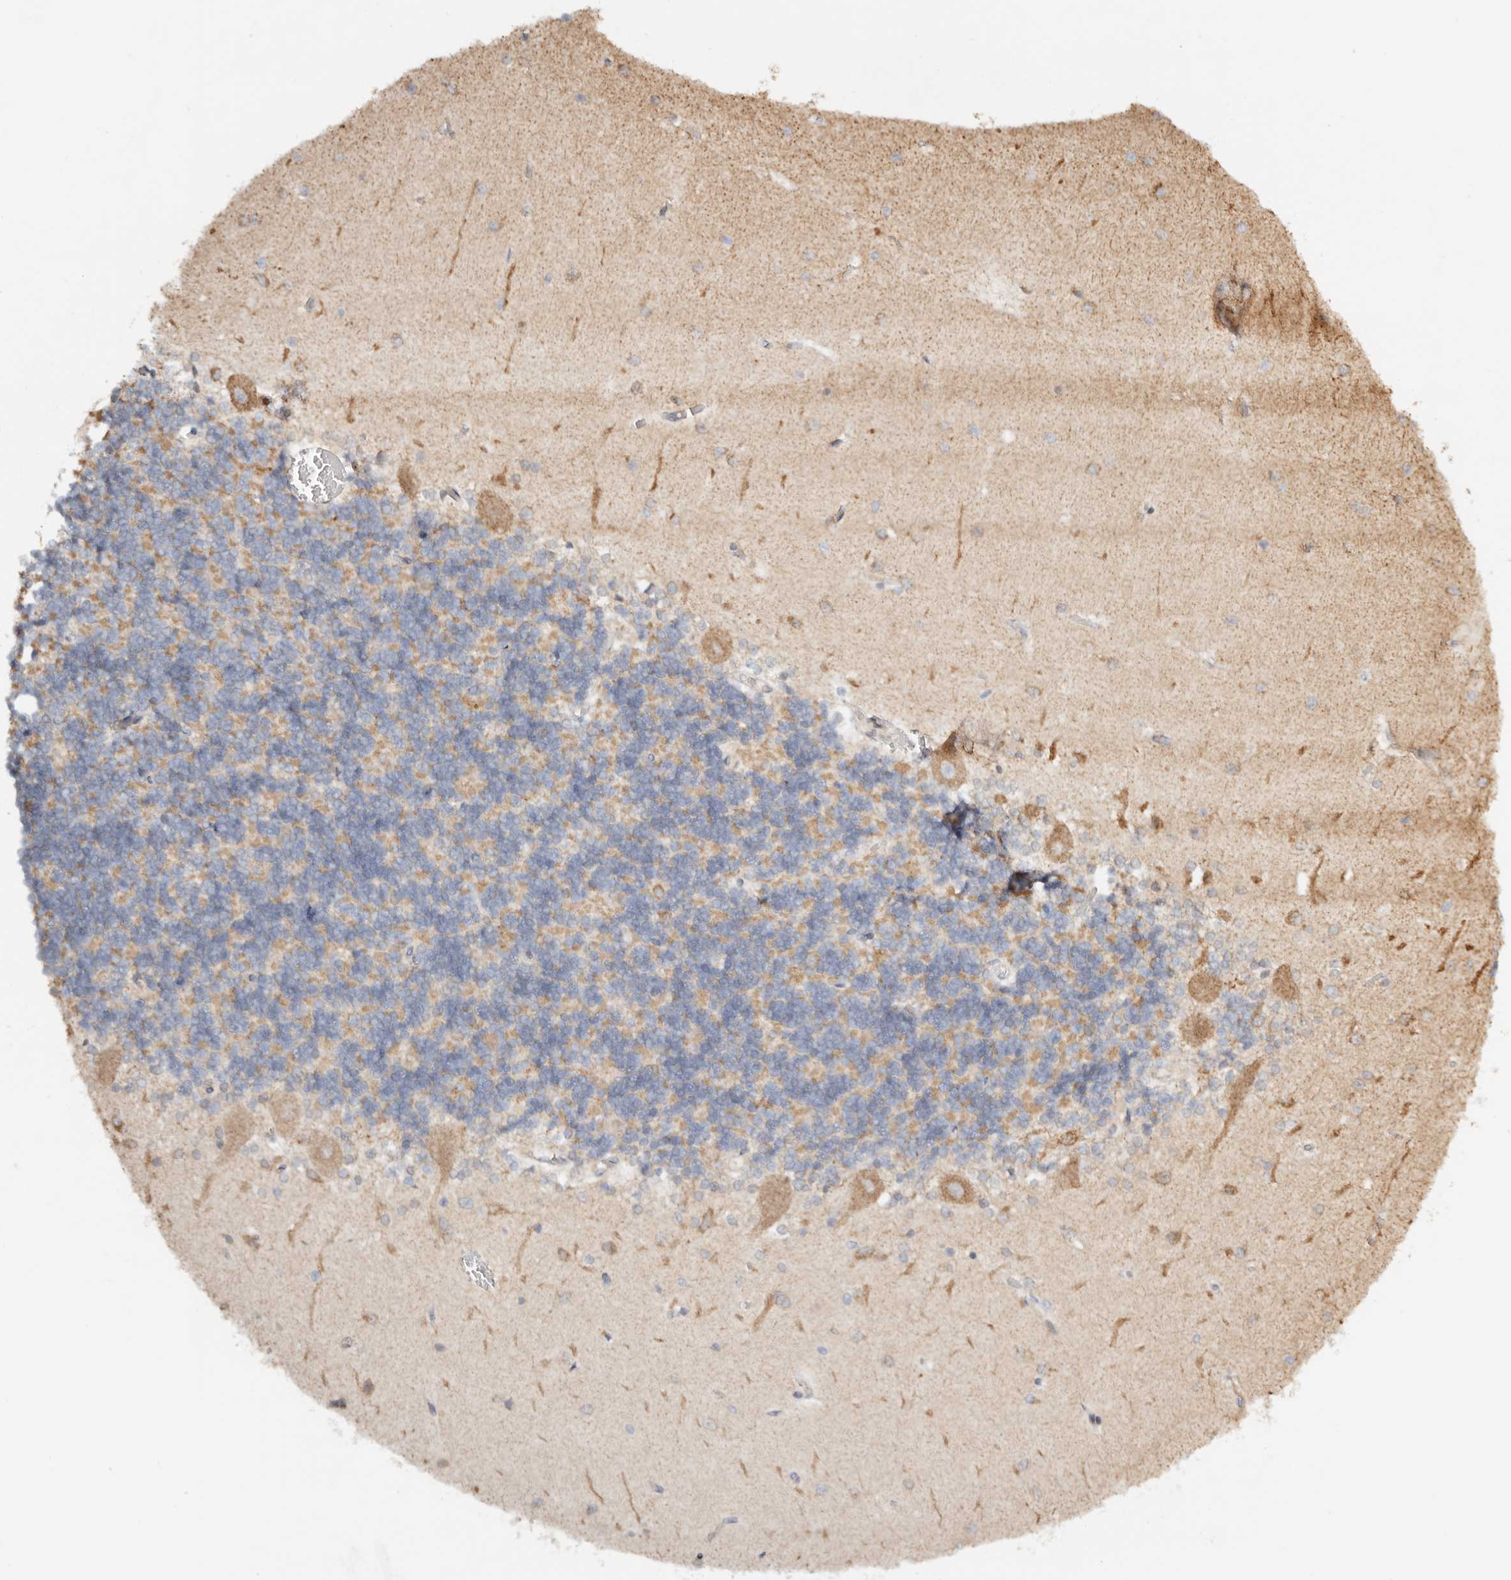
{"staining": {"intensity": "moderate", "quantity": ">75%", "location": "cytoplasmic/membranous"}, "tissue": "cerebellum", "cell_type": "Cells in granular layer", "image_type": "normal", "snomed": [{"axis": "morphology", "description": "Normal tissue, NOS"}, {"axis": "topography", "description": "Cerebellum"}], "caption": "The histopathology image demonstrates staining of unremarkable cerebellum, revealing moderate cytoplasmic/membranous protein positivity (brown color) within cells in granular layer.", "gene": "KDF1", "patient": {"sex": "male", "age": 37}}